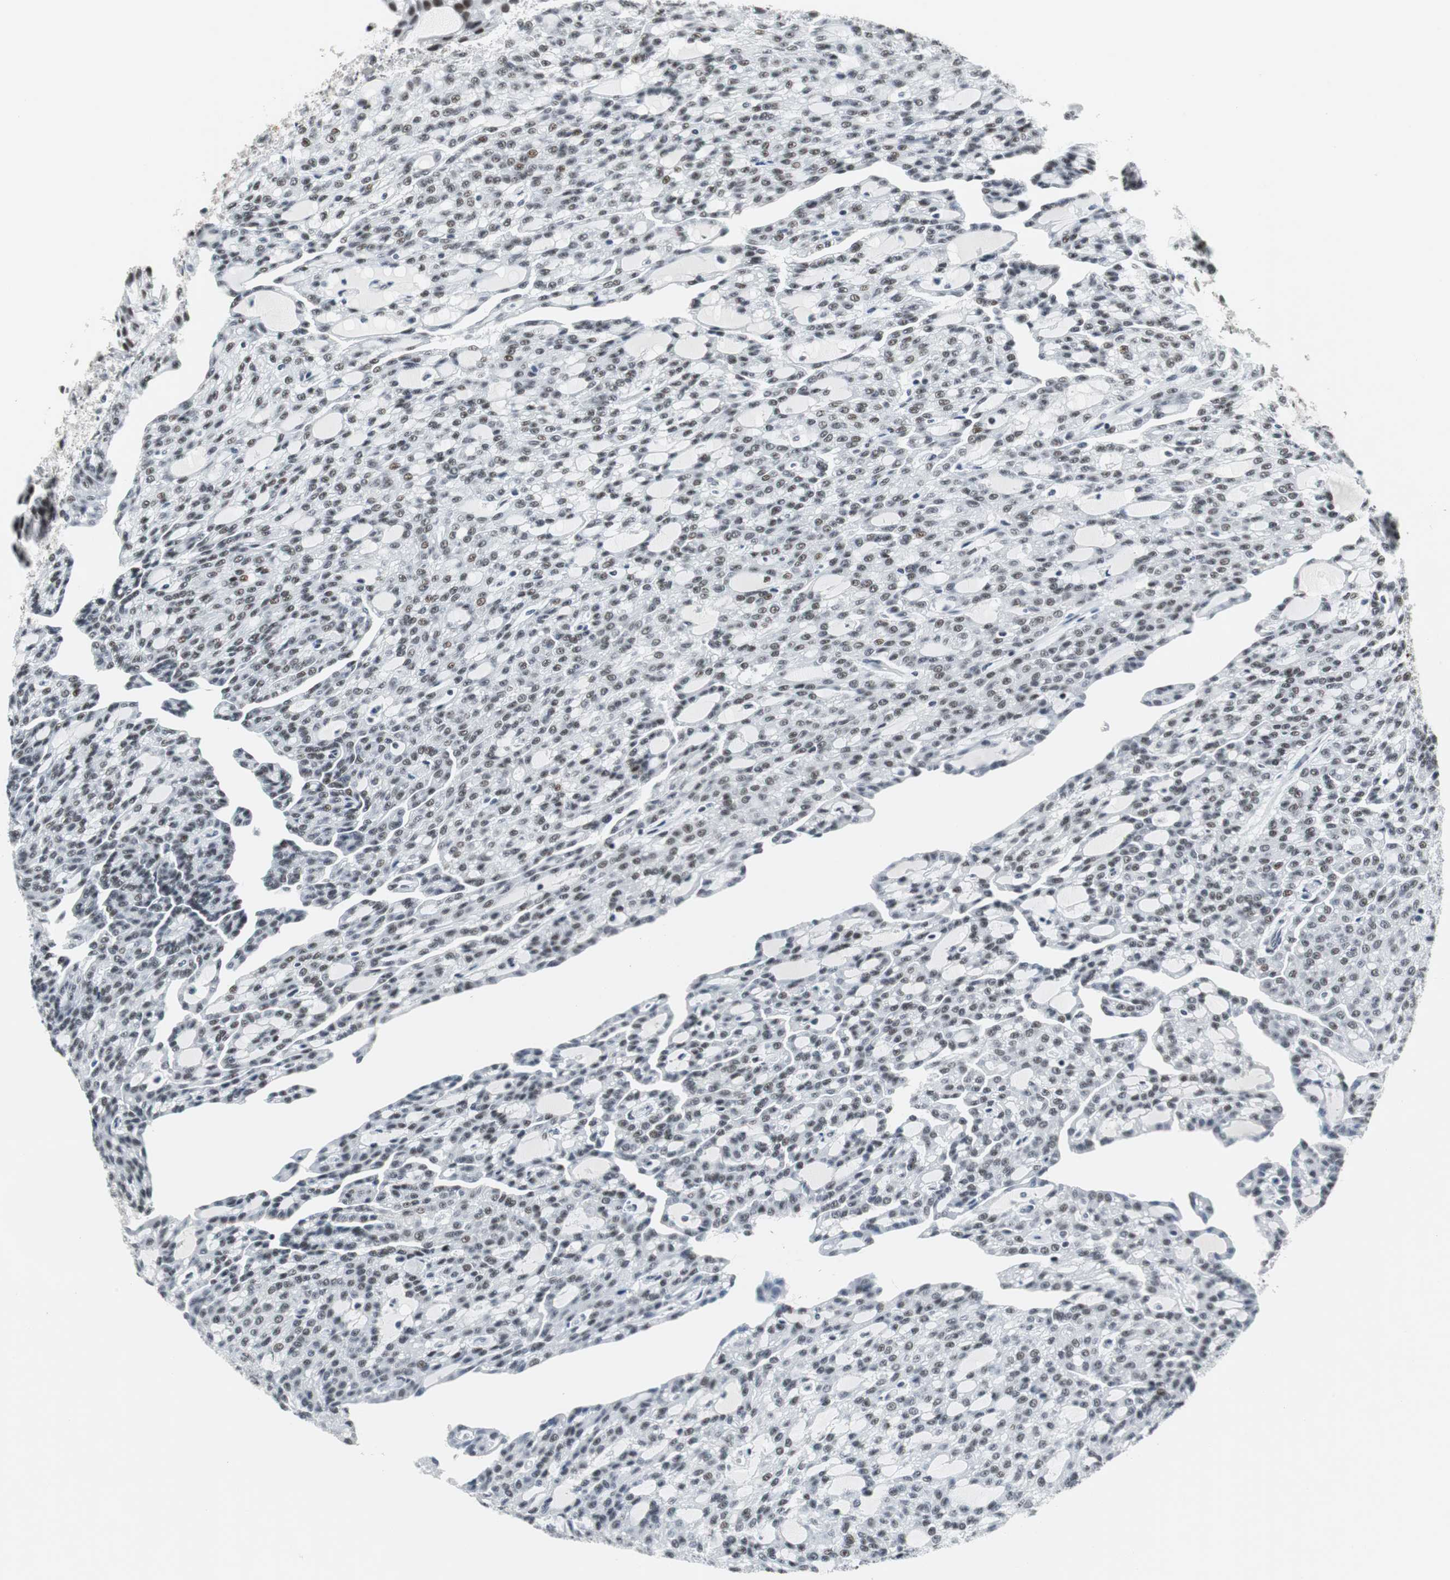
{"staining": {"intensity": "weak", "quantity": "<25%", "location": "nuclear"}, "tissue": "renal cancer", "cell_type": "Tumor cells", "image_type": "cancer", "snomed": [{"axis": "morphology", "description": "Adenocarcinoma, NOS"}, {"axis": "topography", "description": "Kidney"}], "caption": "Tumor cells are negative for brown protein staining in renal cancer.", "gene": "HDAC3", "patient": {"sex": "male", "age": 63}}